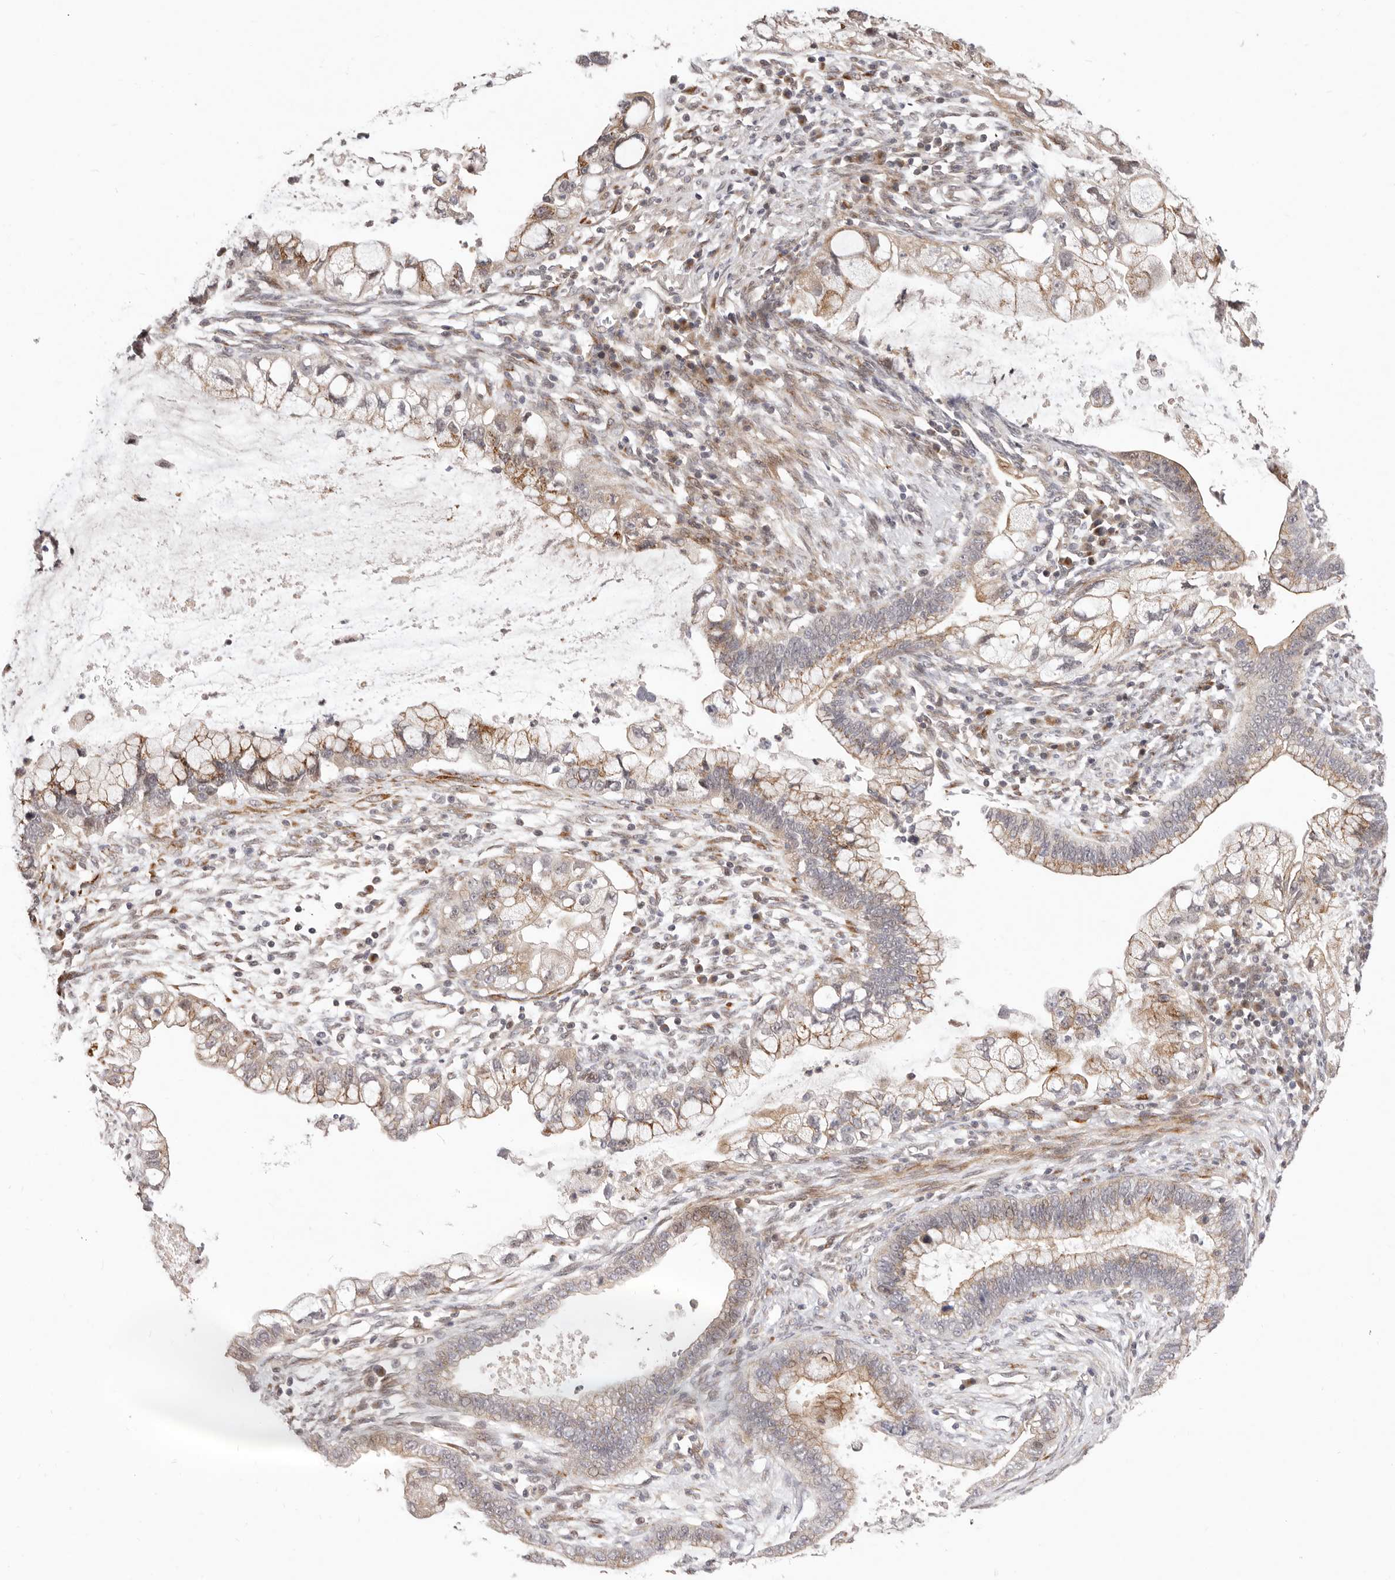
{"staining": {"intensity": "moderate", "quantity": "25%-75%", "location": "cytoplasmic/membranous"}, "tissue": "cervical cancer", "cell_type": "Tumor cells", "image_type": "cancer", "snomed": [{"axis": "morphology", "description": "Adenocarcinoma, NOS"}, {"axis": "topography", "description": "Cervix"}], "caption": "Tumor cells exhibit medium levels of moderate cytoplasmic/membranous staining in about 25%-75% of cells in adenocarcinoma (cervical).", "gene": "SRCAP", "patient": {"sex": "female", "age": 44}}